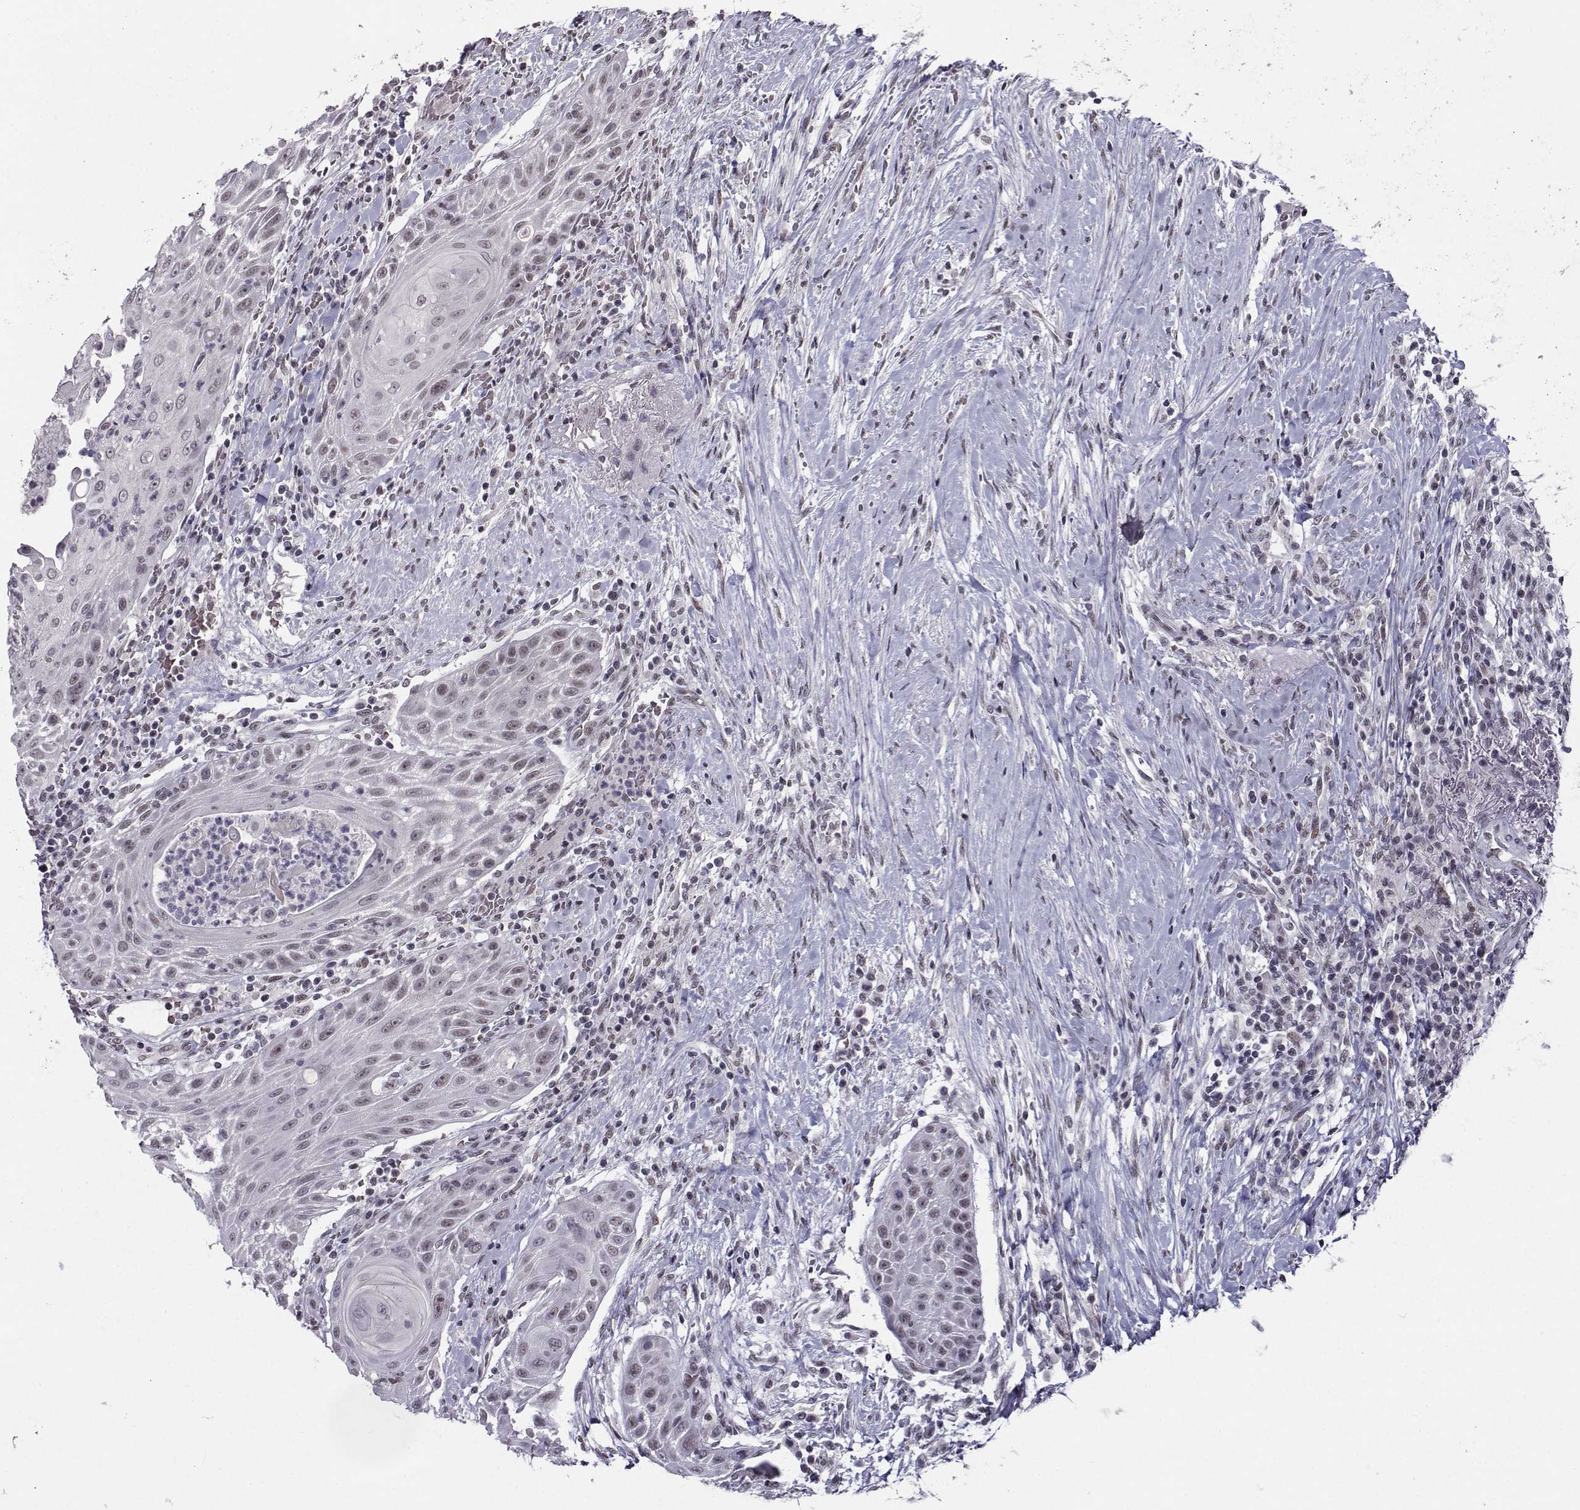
{"staining": {"intensity": "weak", "quantity": "25%-75%", "location": "nuclear"}, "tissue": "head and neck cancer", "cell_type": "Tumor cells", "image_type": "cancer", "snomed": [{"axis": "morphology", "description": "Squamous cell carcinoma, NOS"}, {"axis": "topography", "description": "Head-Neck"}], "caption": "Approximately 25%-75% of tumor cells in squamous cell carcinoma (head and neck) show weak nuclear protein expression as visualized by brown immunohistochemical staining.", "gene": "LIN28A", "patient": {"sex": "male", "age": 69}}